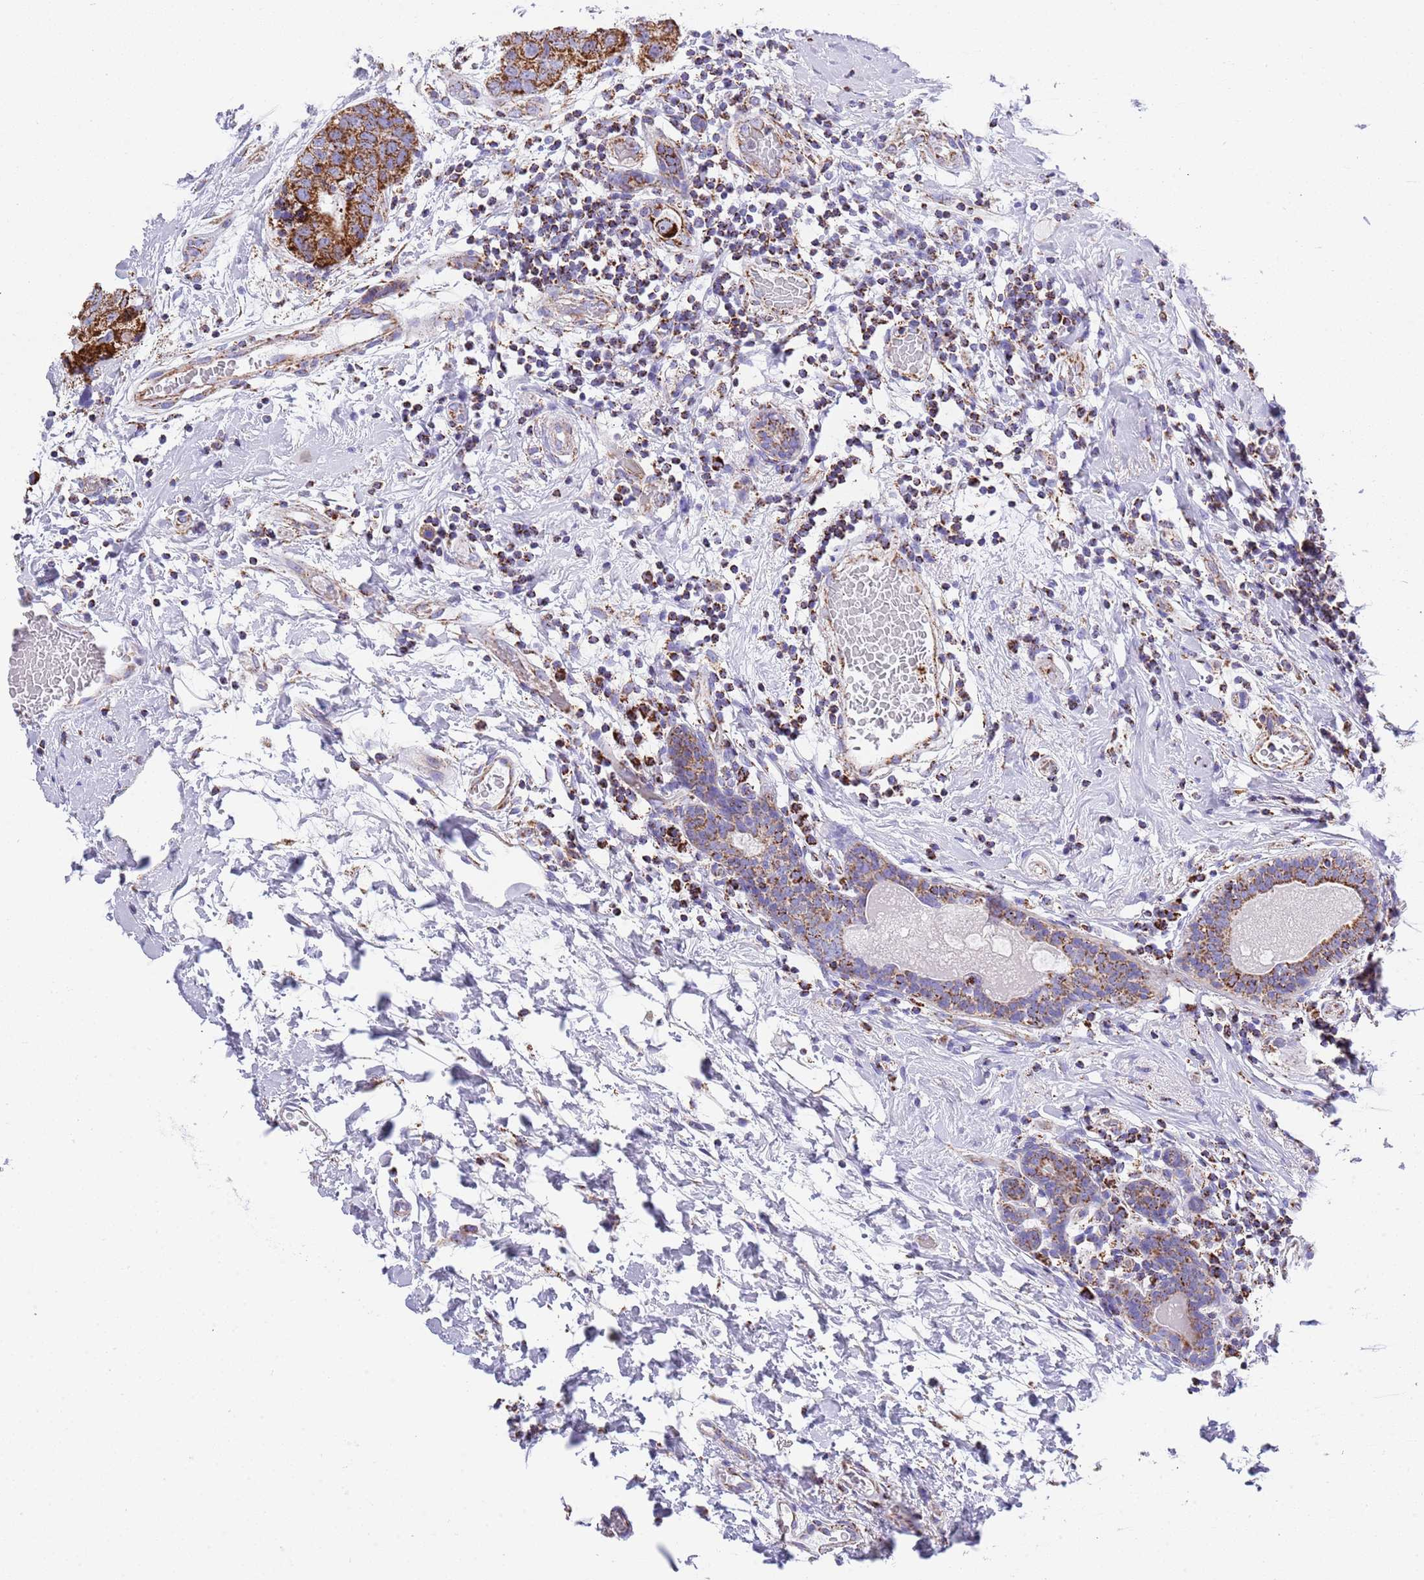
{"staining": {"intensity": "strong", "quantity": ">75%", "location": "cytoplasmic/membranous"}, "tissue": "breast cancer", "cell_type": "Tumor cells", "image_type": "cancer", "snomed": [{"axis": "morphology", "description": "Duct carcinoma"}, {"axis": "topography", "description": "Breast"}], "caption": "This is a photomicrograph of immunohistochemistry (IHC) staining of breast cancer (intraductal carcinoma), which shows strong expression in the cytoplasmic/membranous of tumor cells.", "gene": "SUCLG2", "patient": {"sex": "female", "age": 62}}